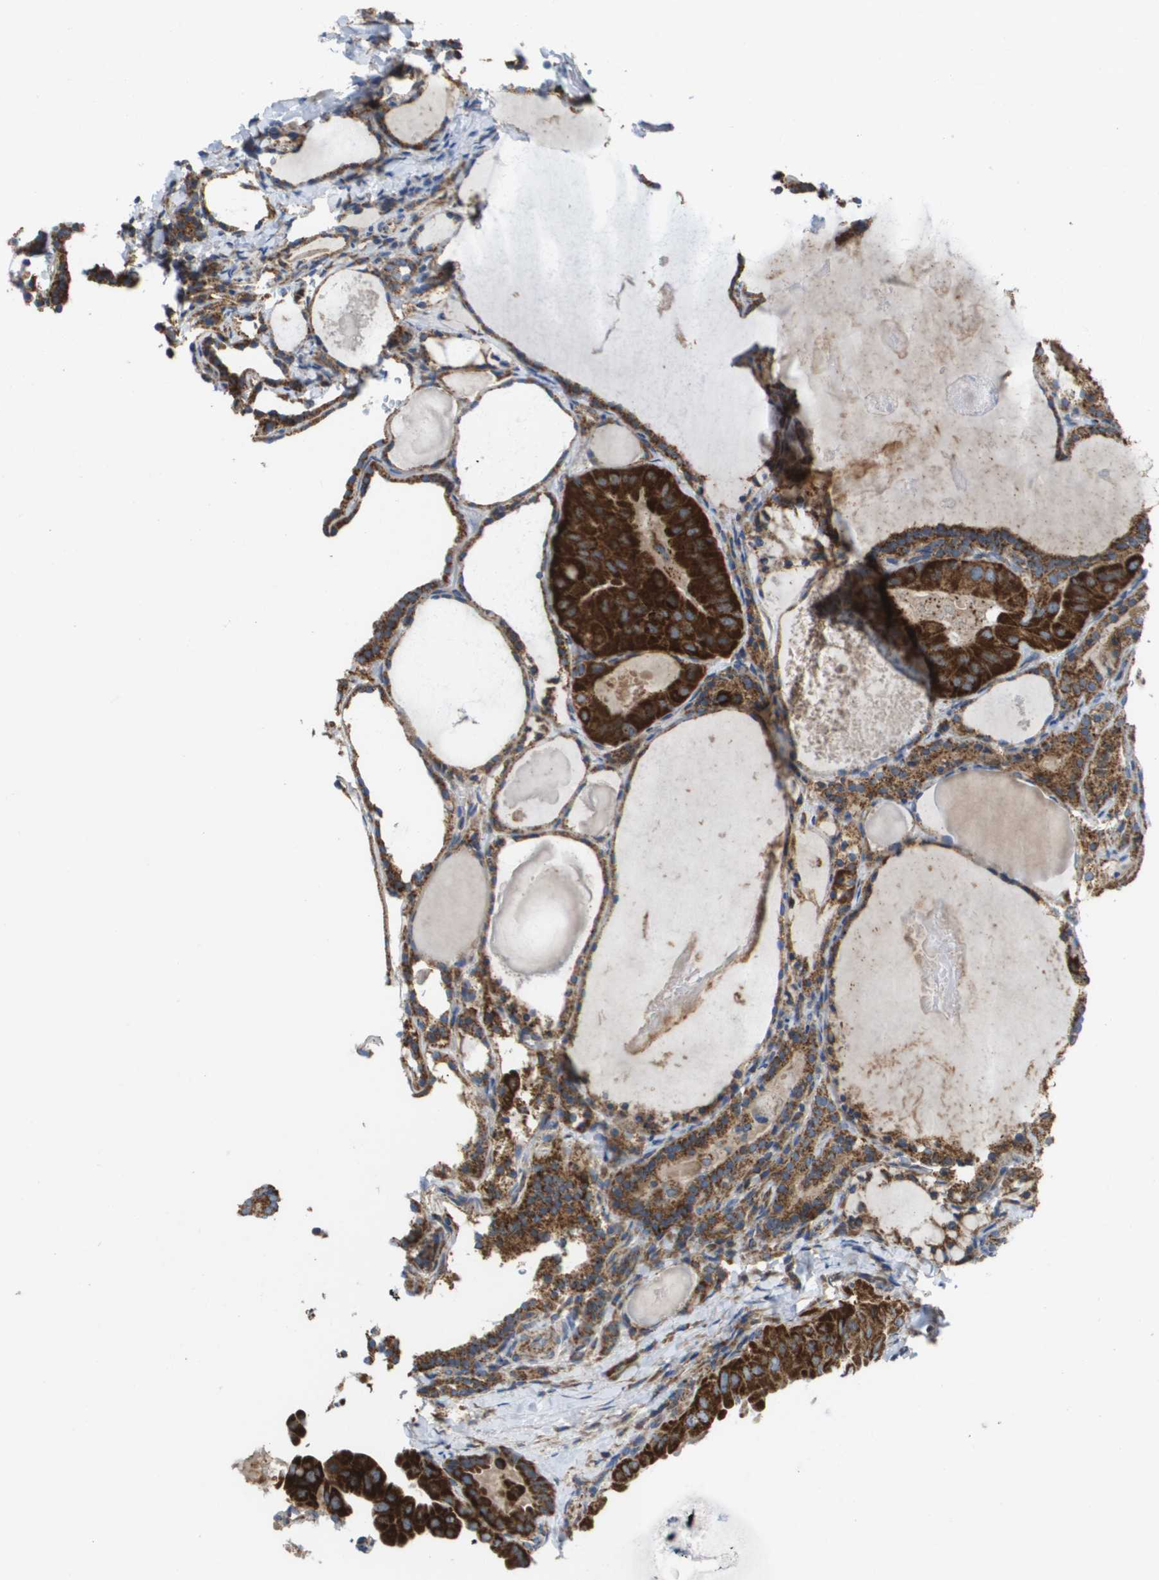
{"staining": {"intensity": "strong", "quantity": ">75%", "location": "cytoplasmic/membranous"}, "tissue": "thyroid cancer", "cell_type": "Tumor cells", "image_type": "cancer", "snomed": [{"axis": "morphology", "description": "Papillary adenocarcinoma, NOS"}, {"axis": "topography", "description": "Thyroid gland"}], "caption": "There is high levels of strong cytoplasmic/membranous staining in tumor cells of thyroid cancer, as demonstrated by immunohistochemical staining (brown color).", "gene": "FIS1", "patient": {"sex": "female", "age": 42}}